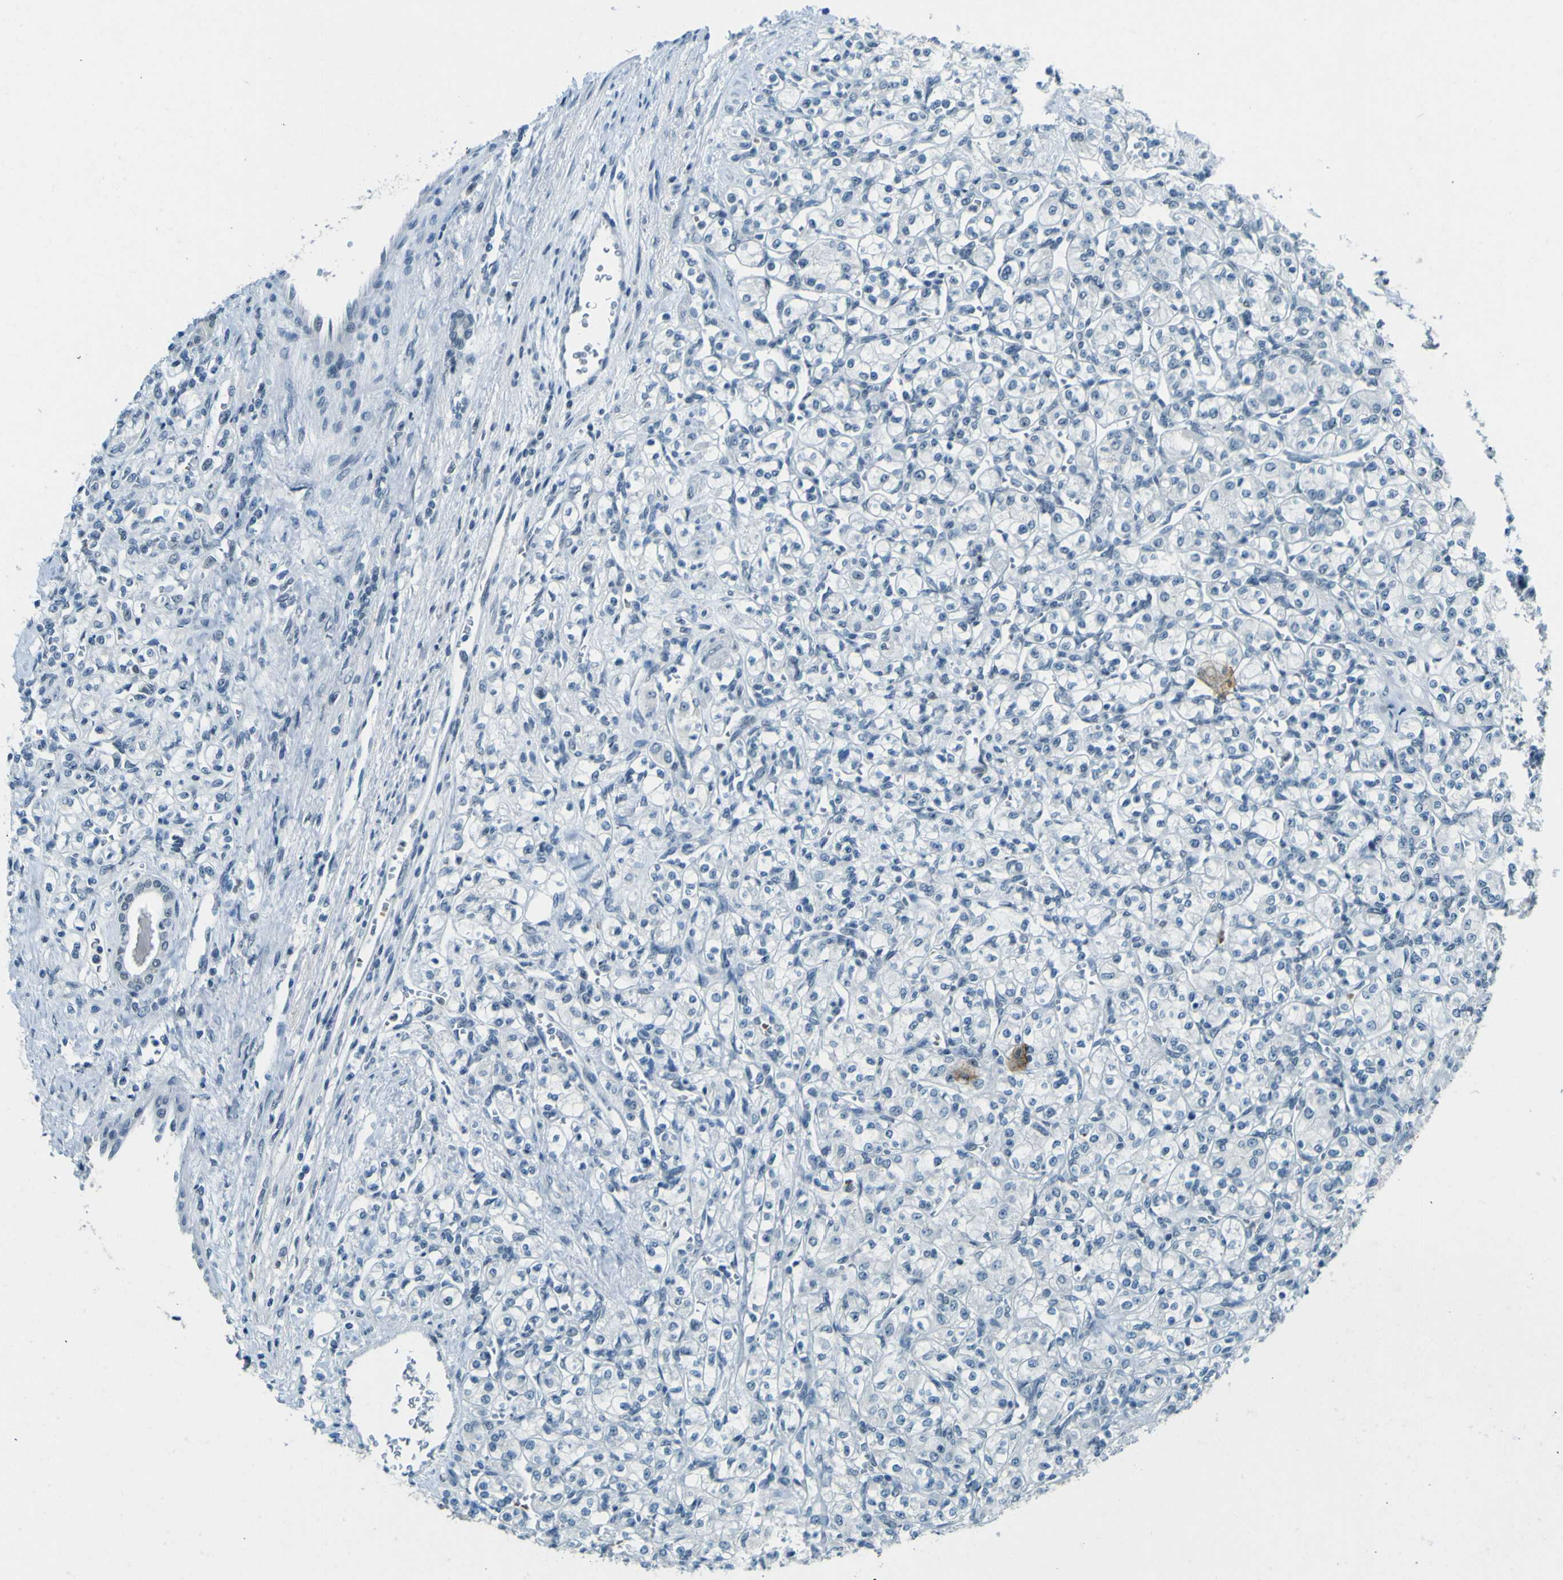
{"staining": {"intensity": "negative", "quantity": "none", "location": "none"}, "tissue": "renal cancer", "cell_type": "Tumor cells", "image_type": "cancer", "snomed": [{"axis": "morphology", "description": "Adenocarcinoma, NOS"}, {"axis": "topography", "description": "Kidney"}], "caption": "Image shows no significant protein staining in tumor cells of renal adenocarcinoma.", "gene": "CEBPG", "patient": {"sex": "male", "age": 77}}